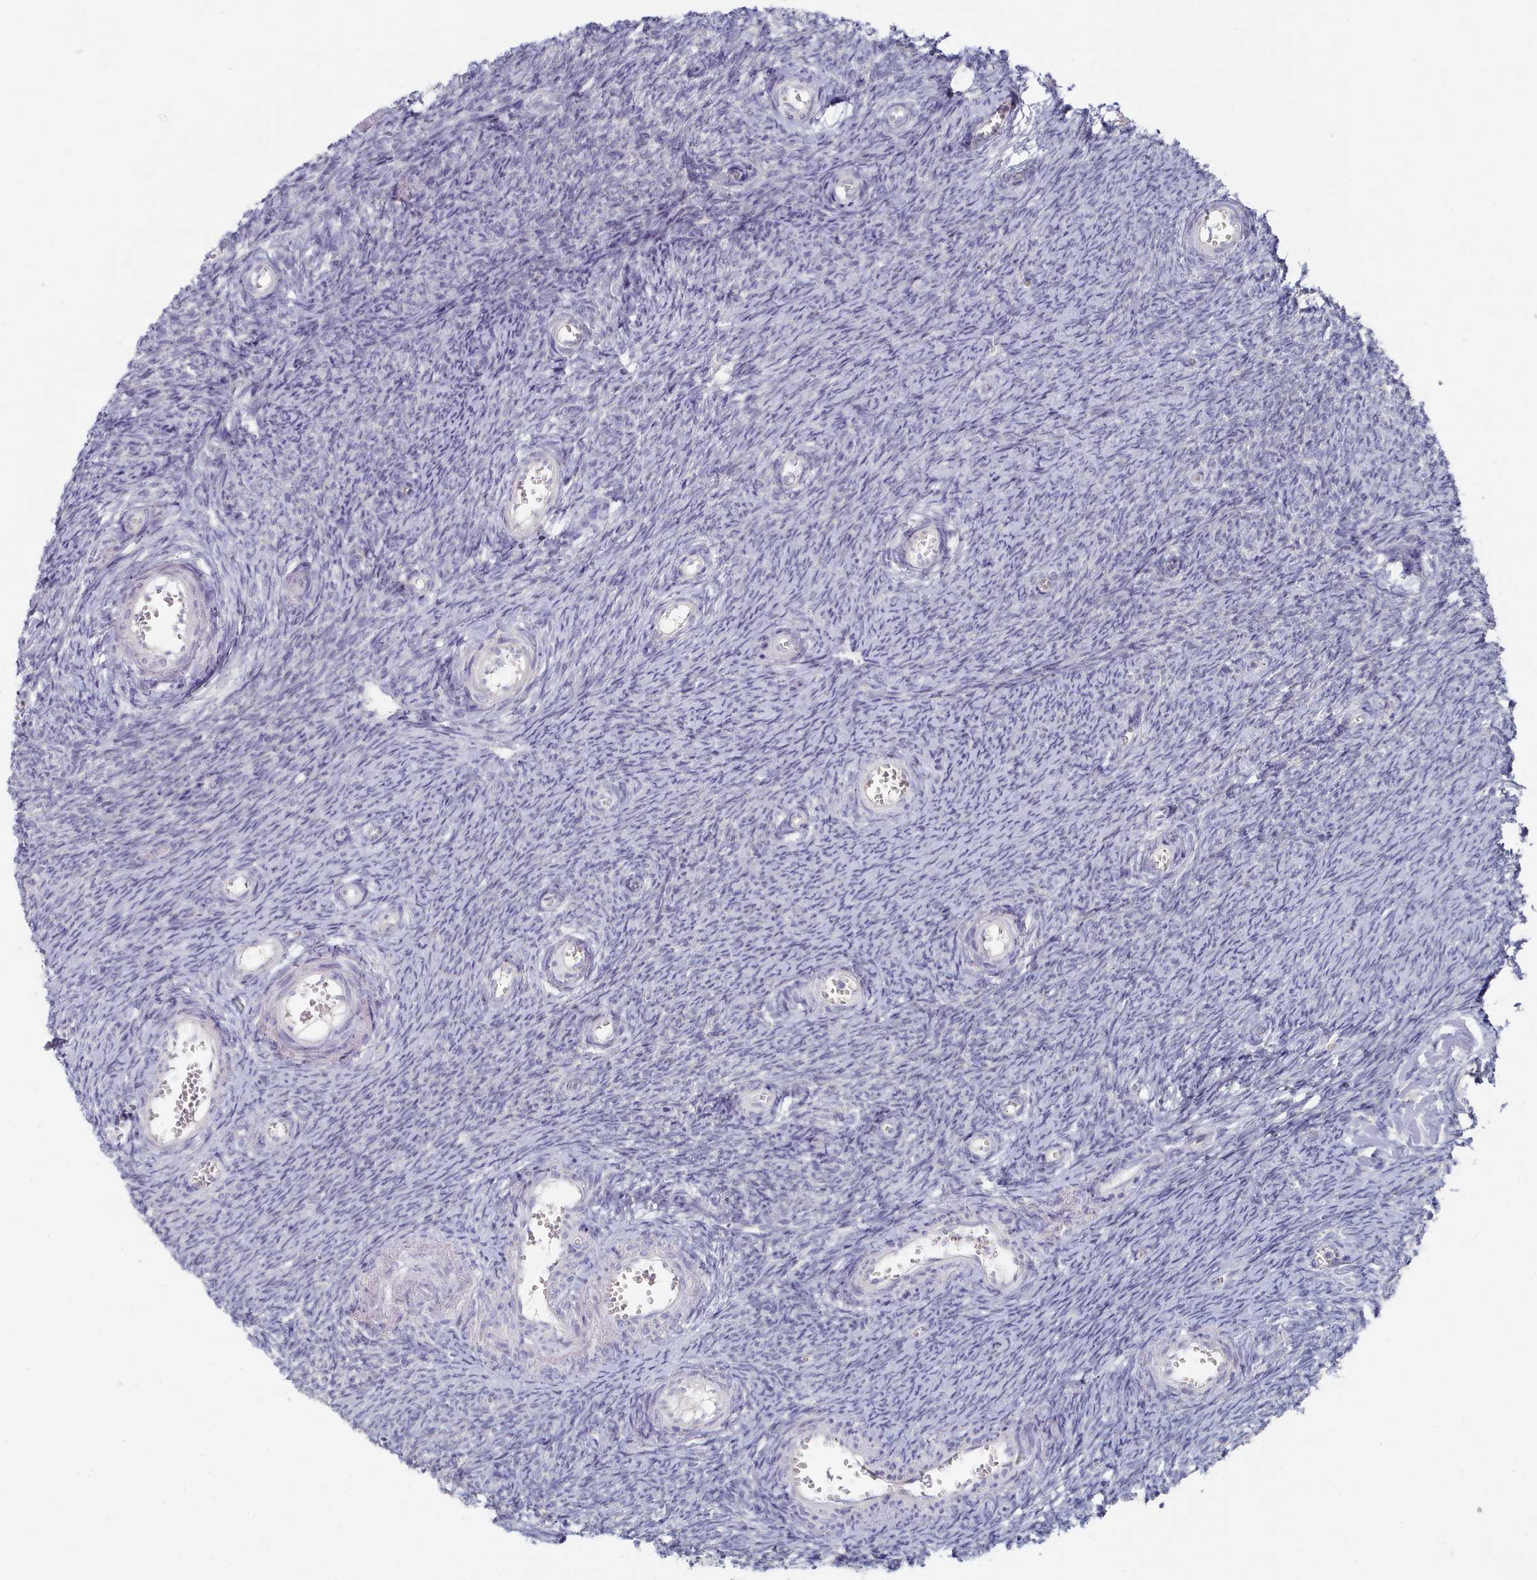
{"staining": {"intensity": "negative", "quantity": "none", "location": "none"}, "tissue": "ovary", "cell_type": "Ovarian stroma cells", "image_type": "normal", "snomed": [{"axis": "morphology", "description": "Normal tissue, NOS"}, {"axis": "topography", "description": "Ovary"}], "caption": "Immunohistochemistry (IHC) photomicrograph of unremarkable ovary: human ovary stained with DAB demonstrates no significant protein staining in ovarian stroma cells.", "gene": "TYW1B", "patient": {"sex": "female", "age": 44}}